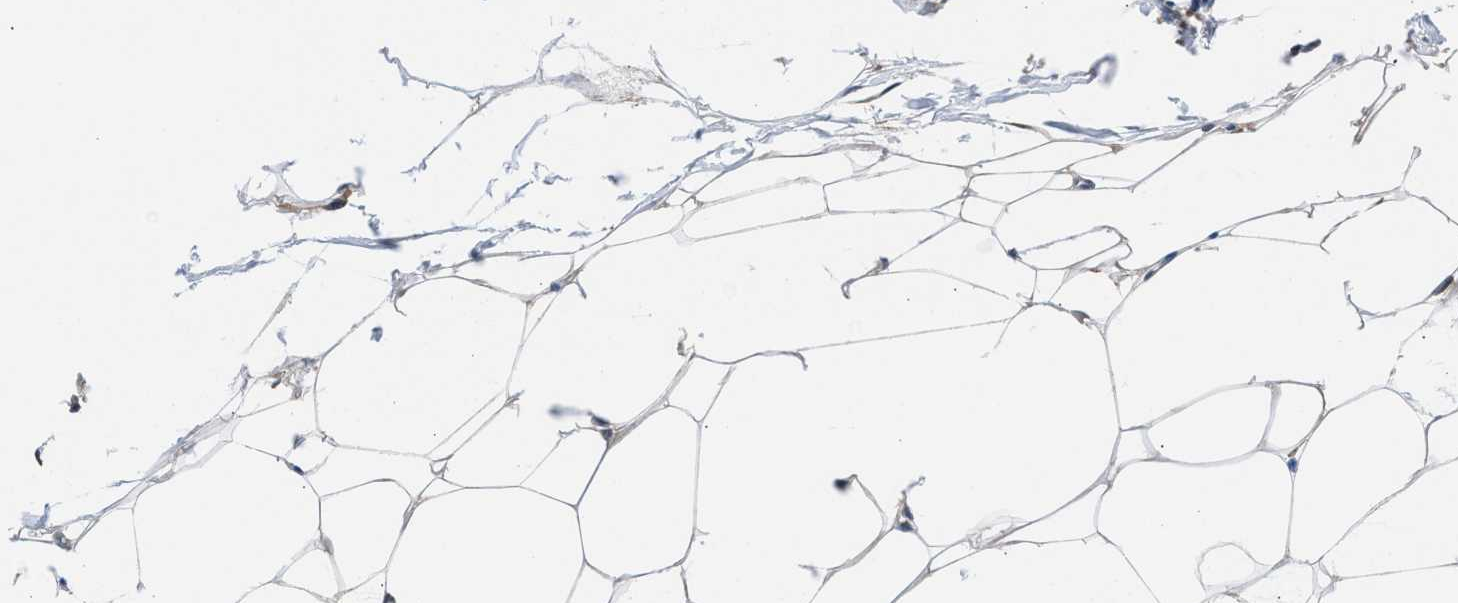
{"staining": {"intensity": "negative", "quantity": "none", "location": "none"}, "tissue": "breast cancer", "cell_type": "Tumor cells", "image_type": "cancer", "snomed": [{"axis": "morphology", "description": "Lobular carcinoma"}, {"axis": "topography", "description": "Skin"}, {"axis": "topography", "description": "Breast"}], "caption": "Protein analysis of breast cancer demonstrates no significant positivity in tumor cells.", "gene": "CBR1", "patient": {"sex": "female", "age": 46}}